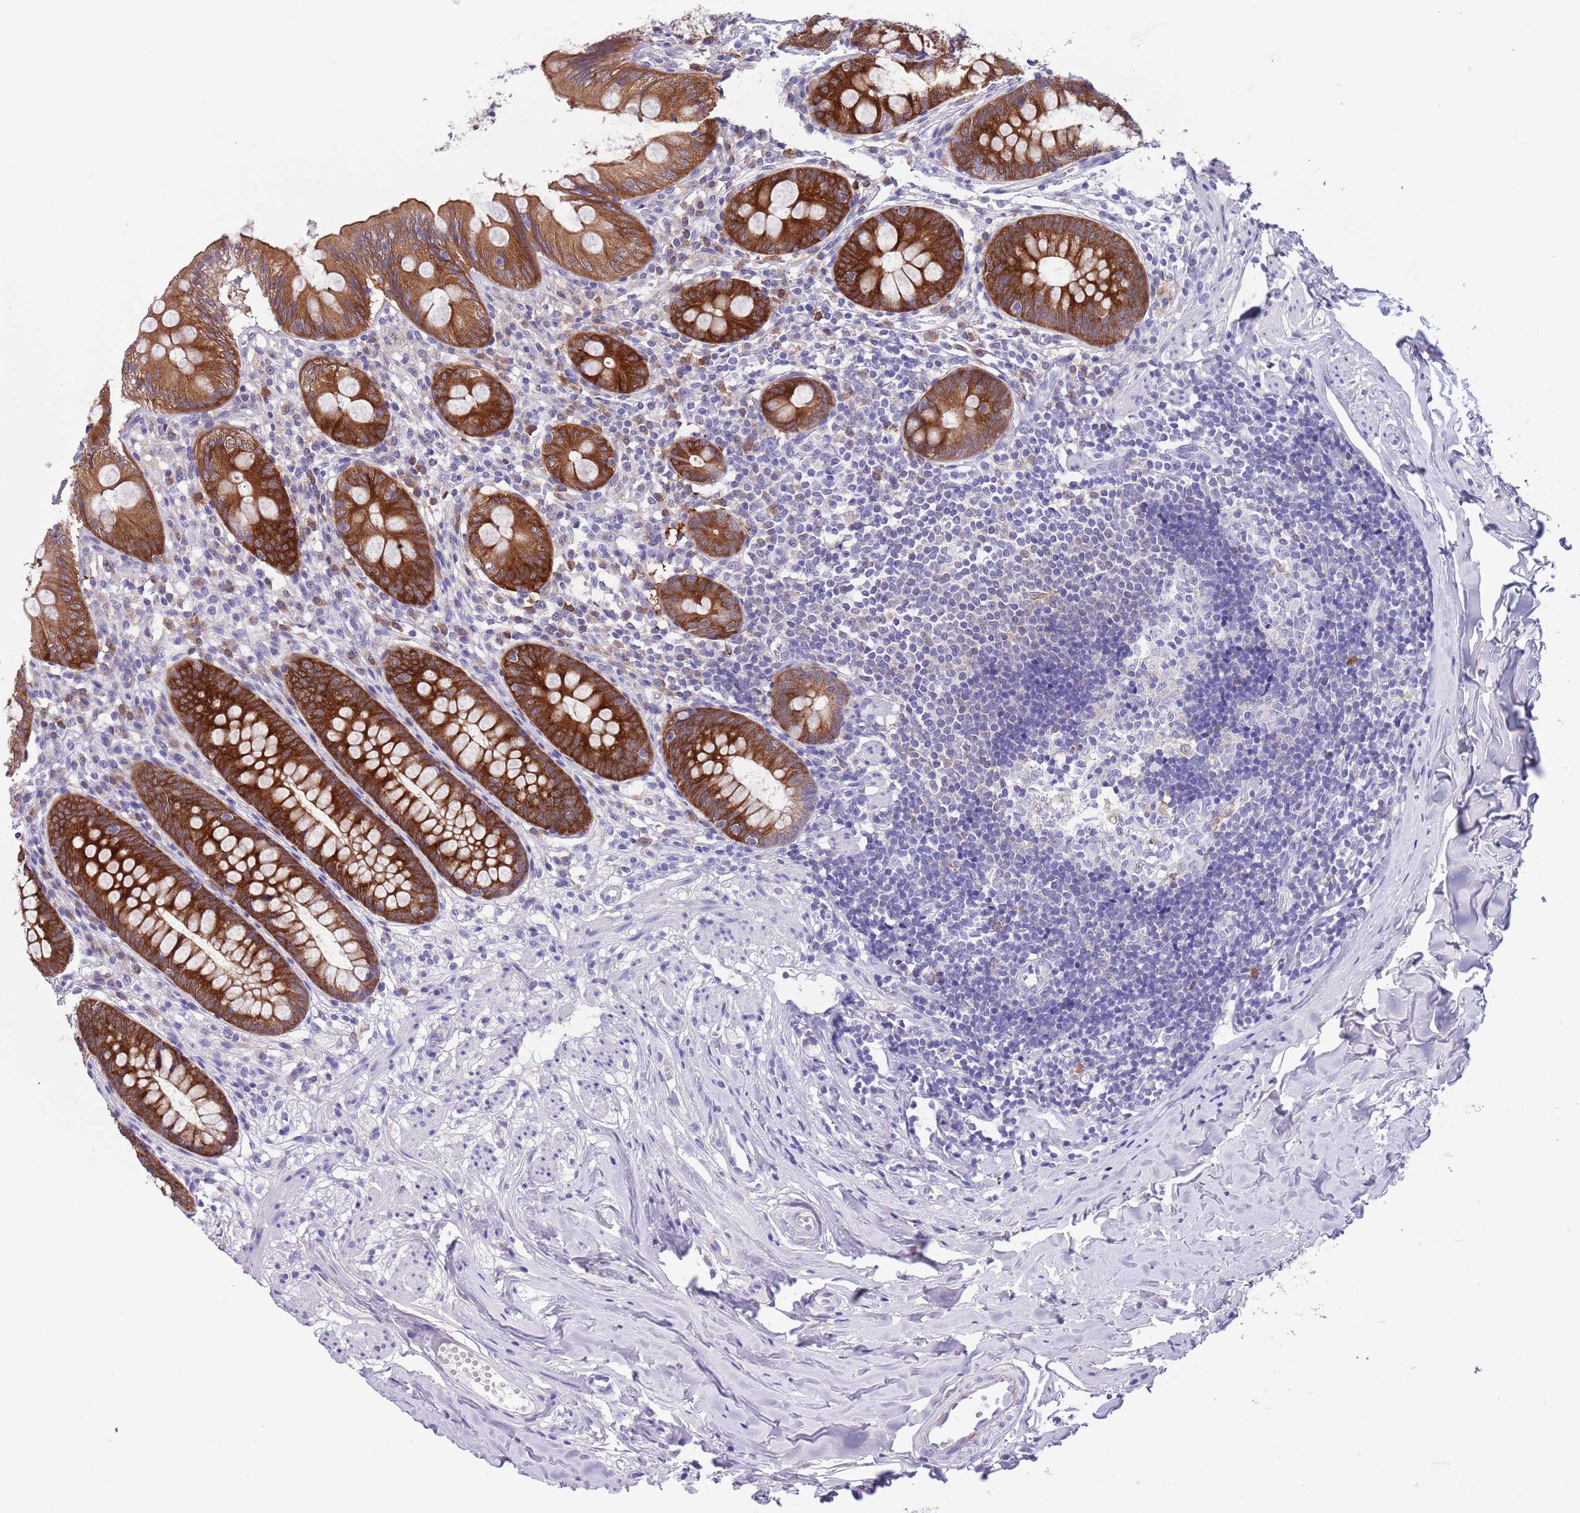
{"staining": {"intensity": "strong", "quantity": ">75%", "location": "cytoplasmic/membranous"}, "tissue": "appendix", "cell_type": "Glandular cells", "image_type": "normal", "snomed": [{"axis": "morphology", "description": "Normal tissue, NOS"}, {"axis": "topography", "description": "Appendix"}], "caption": "Immunohistochemistry histopathology image of normal appendix: appendix stained using immunohistochemistry demonstrates high levels of strong protein expression localized specifically in the cytoplasmic/membranous of glandular cells, appearing as a cytoplasmic/membranous brown color.", "gene": "PFKFB2", "patient": {"sex": "female", "age": 51}}